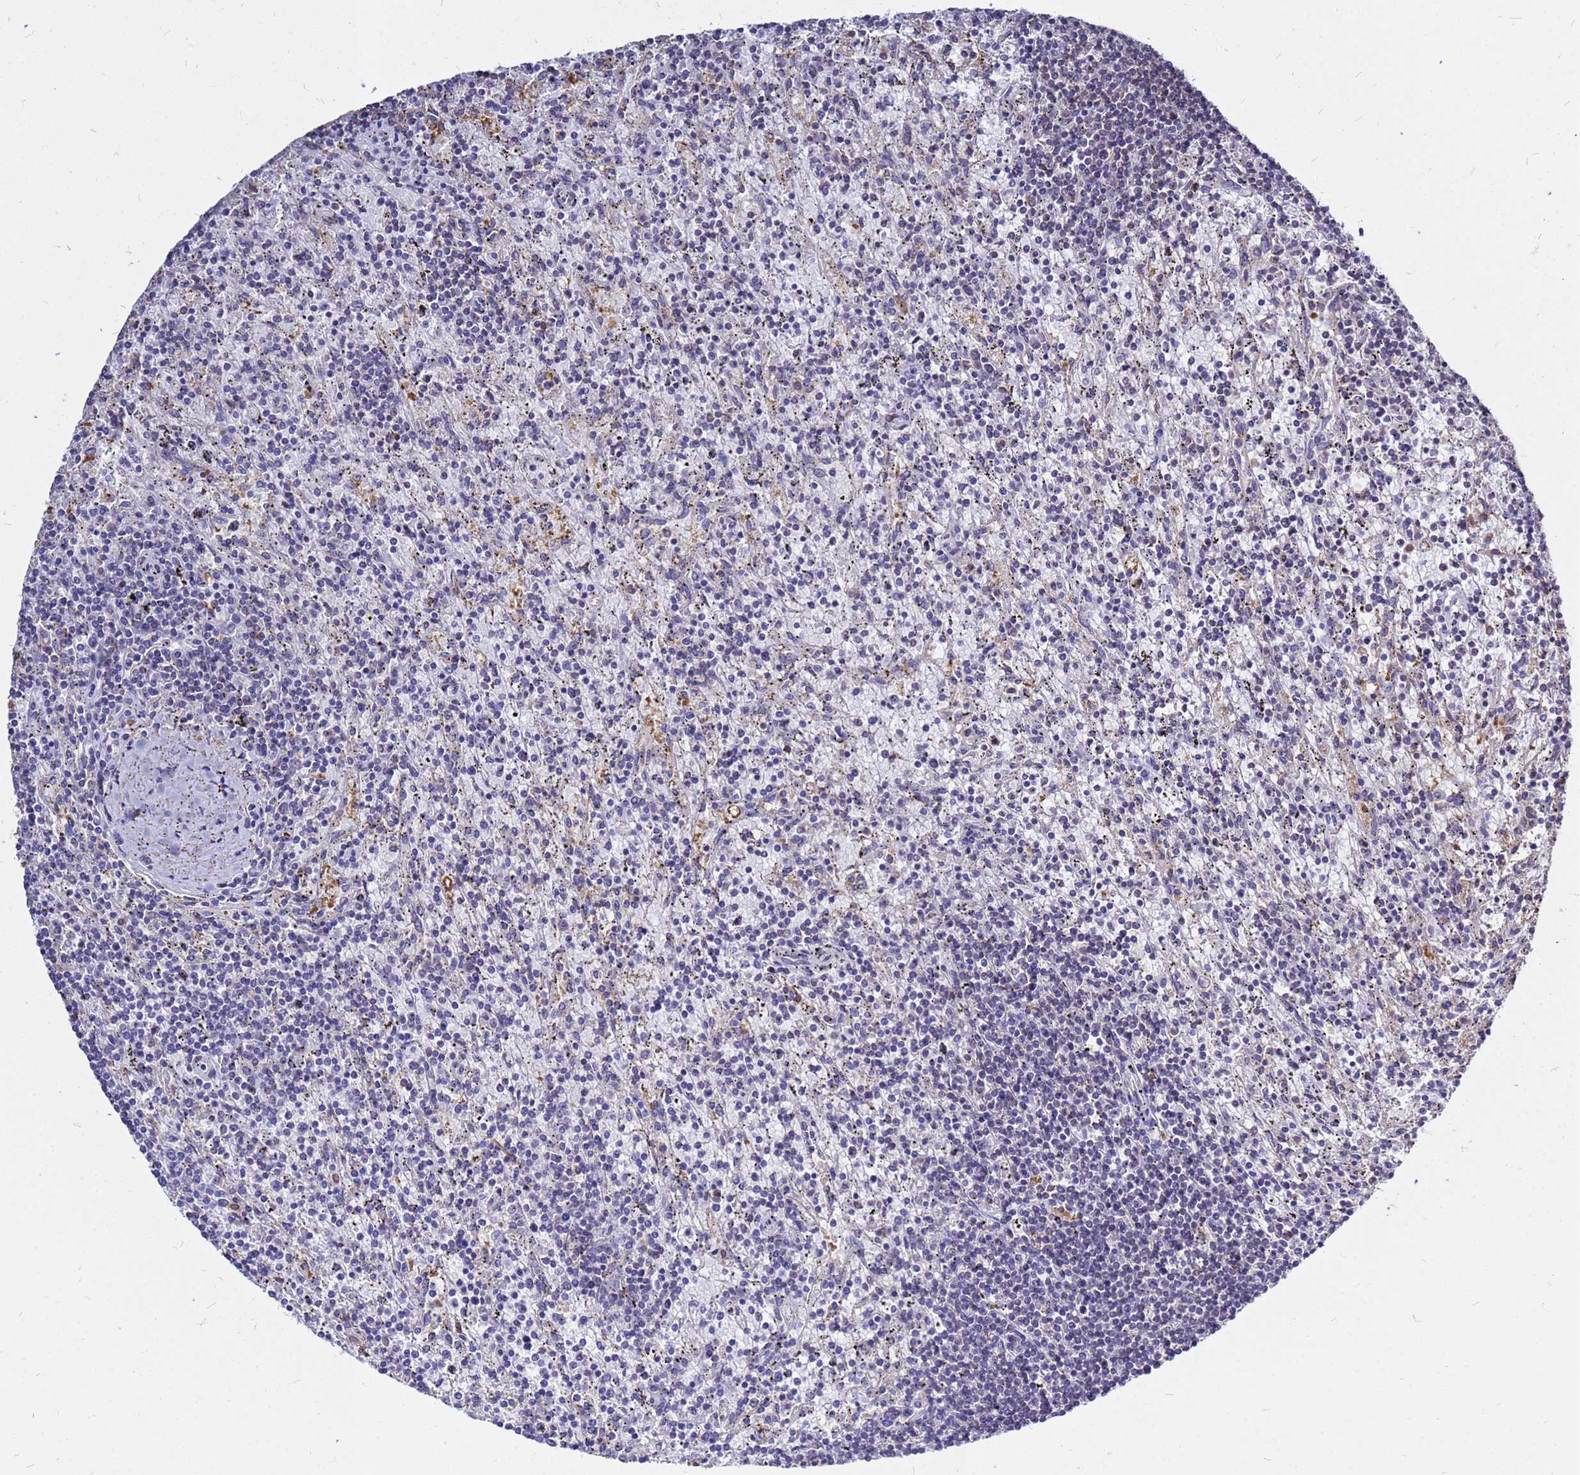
{"staining": {"intensity": "negative", "quantity": "none", "location": "none"}, "tissue": "lymphoma", "cell_type": "Tumor cells", "image_type": "cancer", "snomed": [{"axis": "morphology", "description": "Malignant lymphoma, non-Hodgkin's type, Low grade"}, {"axis": "topography", "description": "Spleen"}], "caption": "This is an immunohistochemistry micrograph of lymphoma. There is no positivity in tumor cells.", "gene": "MOB2", "patient": {"sex": "male", "age": 76}}